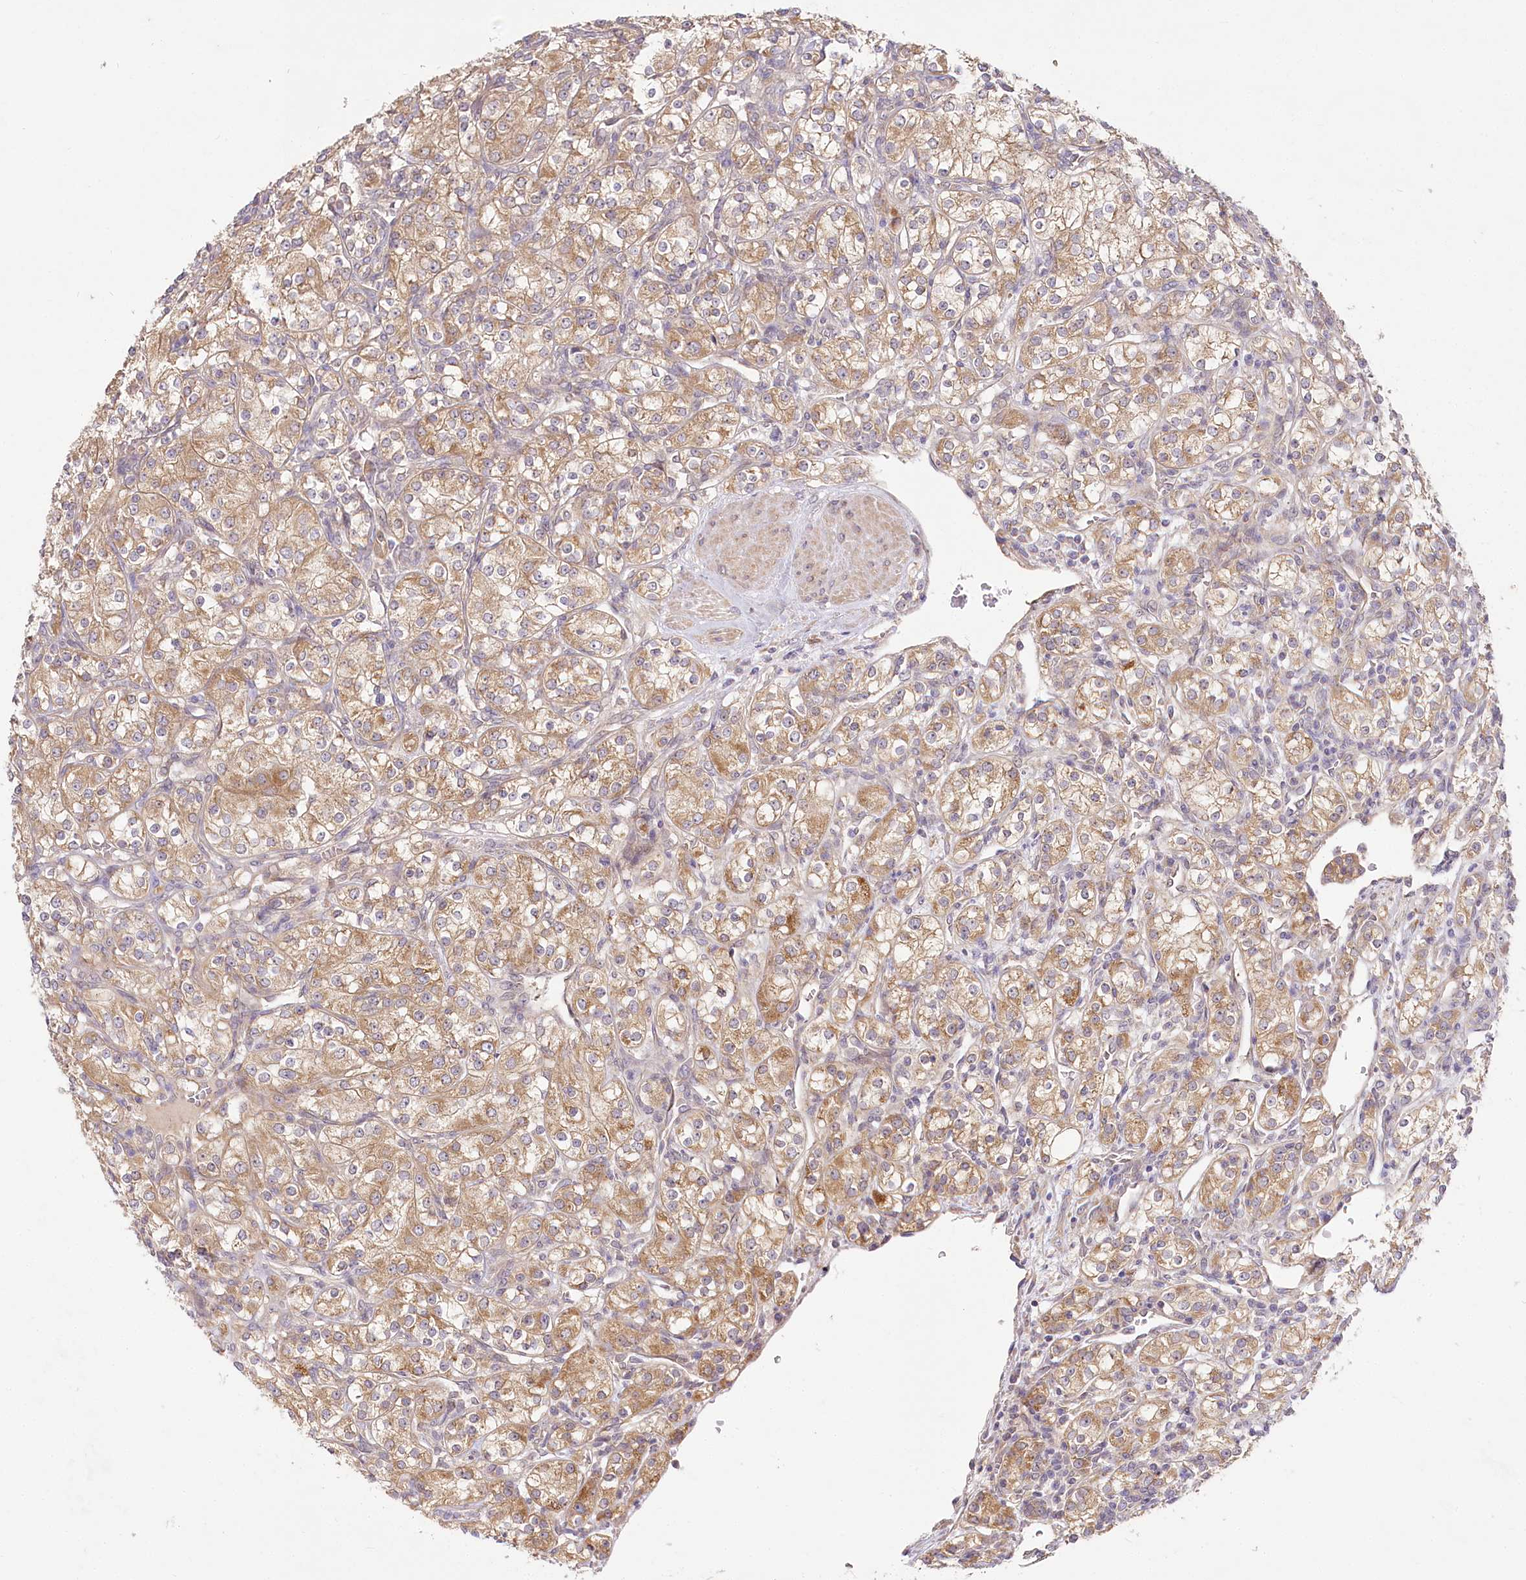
{"staining": {"intensity": "moderate", "quantity": ">75%", "location": "cytoplasmic/membranous"}, "tissue": "renal cancer", "cell_type": "Tumor cells", "image_type": "cancer", "snomed": [{"axis": "morphology", "description": "Adenocarcinoma, NOS"}, {"axis": "topography", "description": "Kidney"}], "caption": "This is an image of immunohistochemistry (IHC) staining of renal cancer (adenocarcinoma), which shows moderate expression in the cytoplasmic/membranous of tumor cells.", "gene": "PYROXD1", "patient": {"sex": "male", "age": 77}}